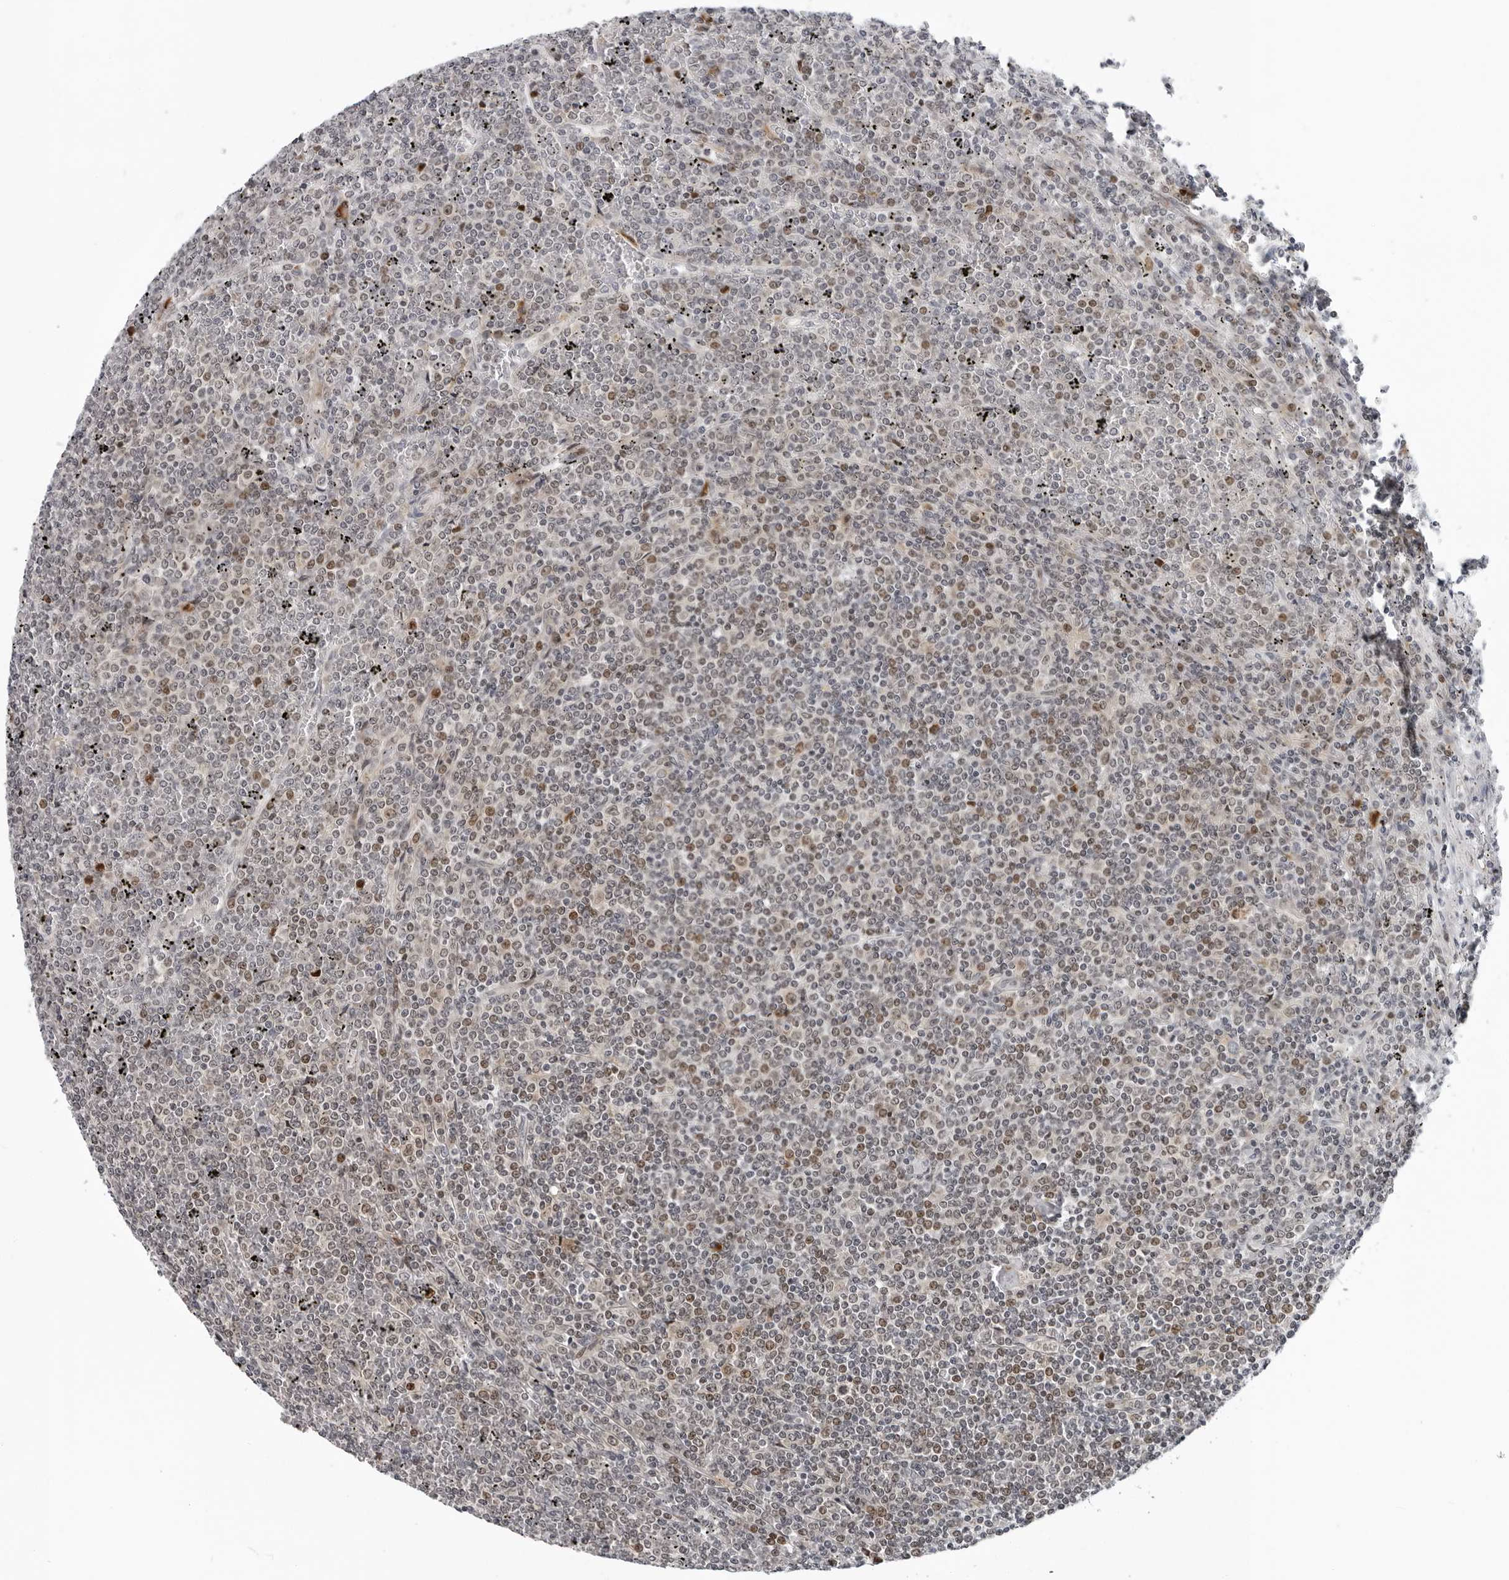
{"staining": {"intensity": "moderate", "quantity": "25%-75%", "location": "nuclear"}, "tissue": "lymphoma", "cell_type": "Tumor cells", "image_type": "cancer", "snomed": [{"axis": "morphology", "description": "Malignant lymphoma, non-Hodgkin's type, Low grade"}, {"axis": "topography", "description": "Spleen"}], "caption": "Malignant lymphoma, non-Hodgkin's type (low-grade) was stained to show a protein in brown. There is medium levels of moderate nuclear expression in about 25%-75% of tumor cells. The staining was performed using DAB to visualize the protein expression in brown, while the nuclei were stained in blue with hematoxylin (Magnification: 20x).", "gene": "PIP4K2C", "patient": {"sex": "female", "age": 19}}